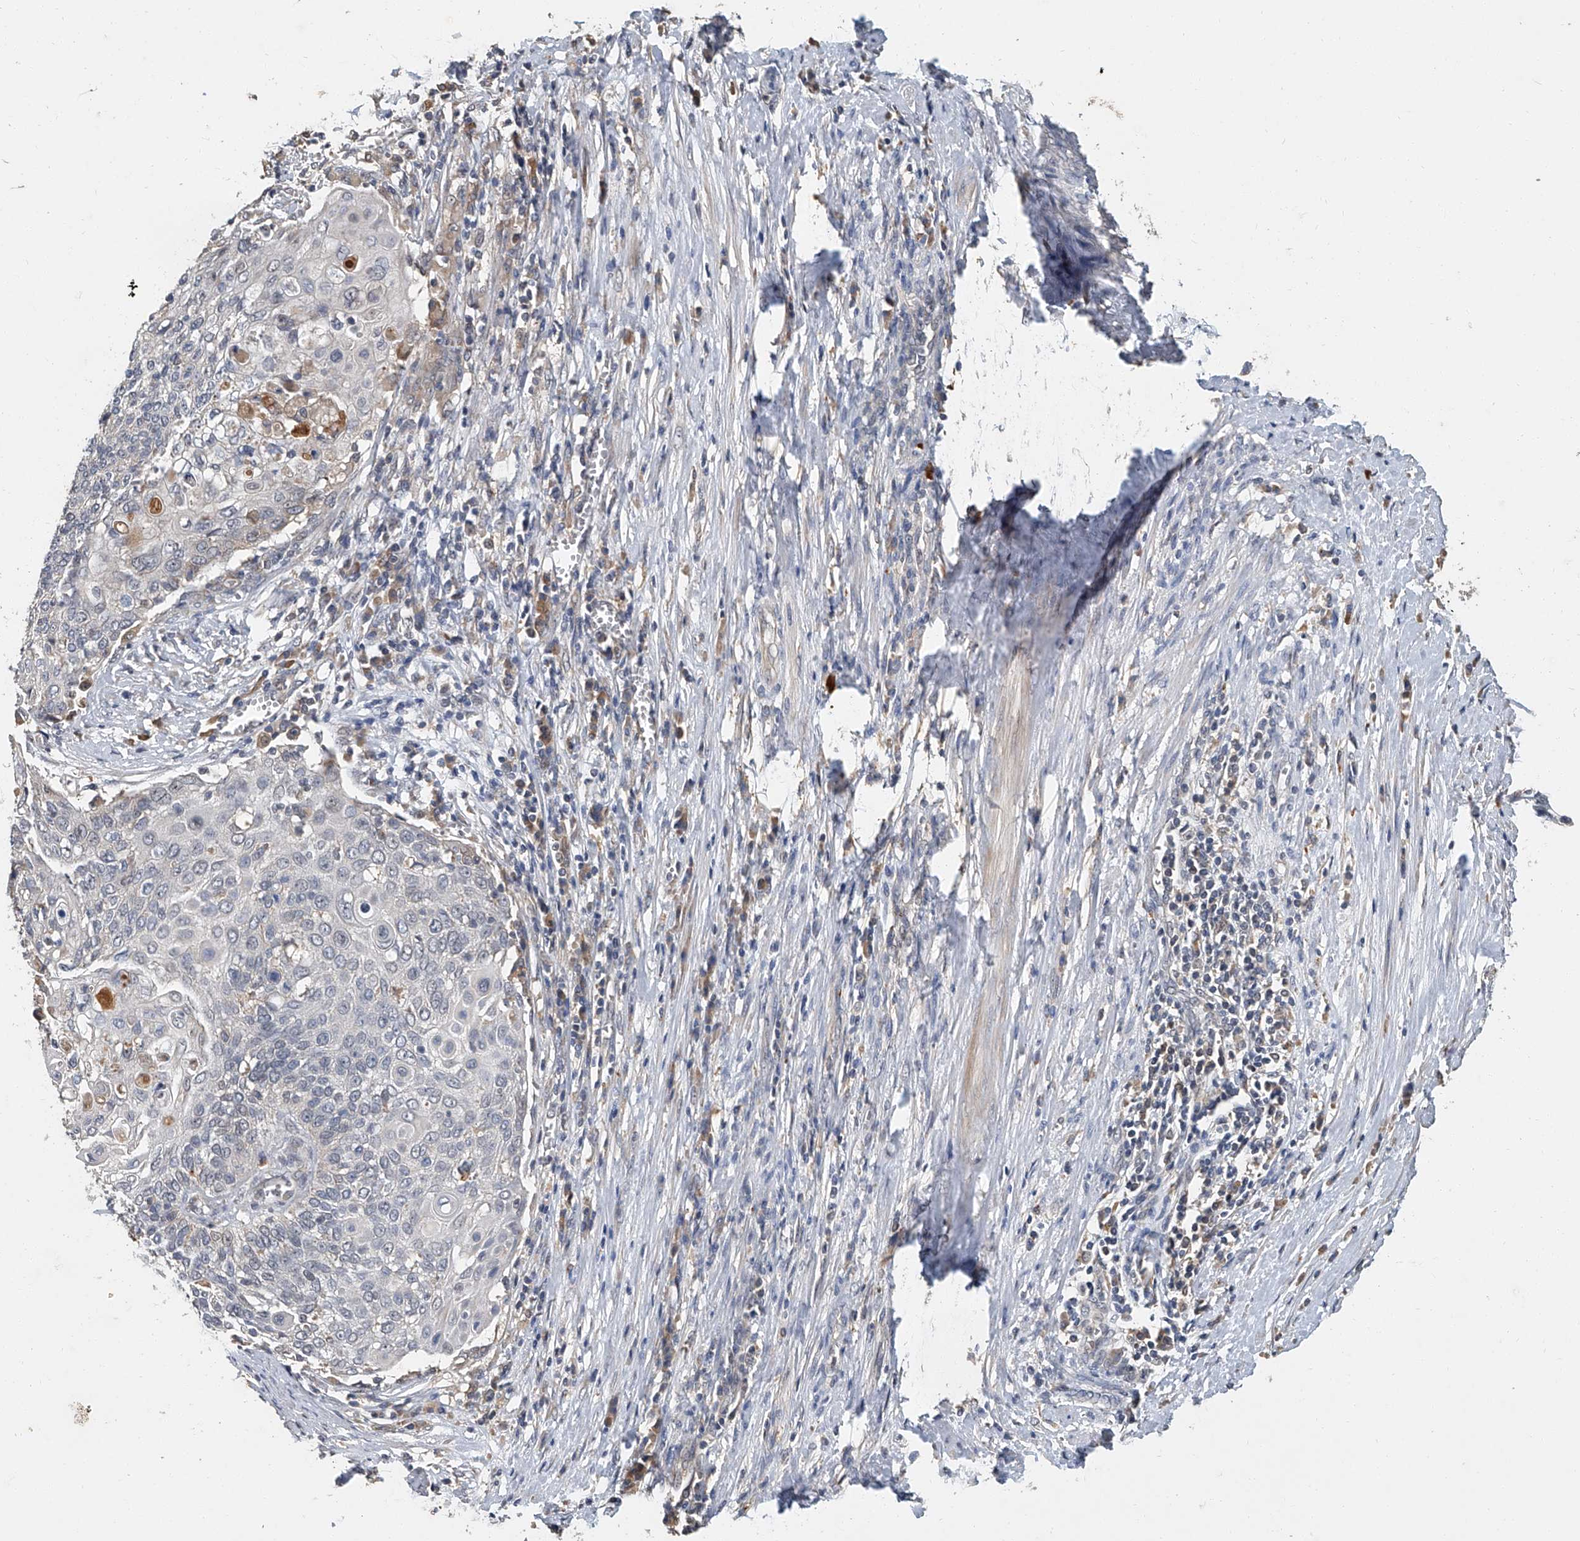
{"staining": {"intensity": "negative", "quantity": "none", "location": "none"}, "tissue": "cervical cancer", "cell_type": "Tumor cells", "image_type": "cancer", "snomed": [{"axis": "morphology", "description": "Squamous cell carcinoma, NOS"}, {"axis": "topography", "description": "Cervix"}], "caption": "Human cervical cancer stained for a protein using immunohistochemistry shows no positivity in tumor cells.", "gene": "JAG2", "patient": {"sex": "female", "age": 39}}